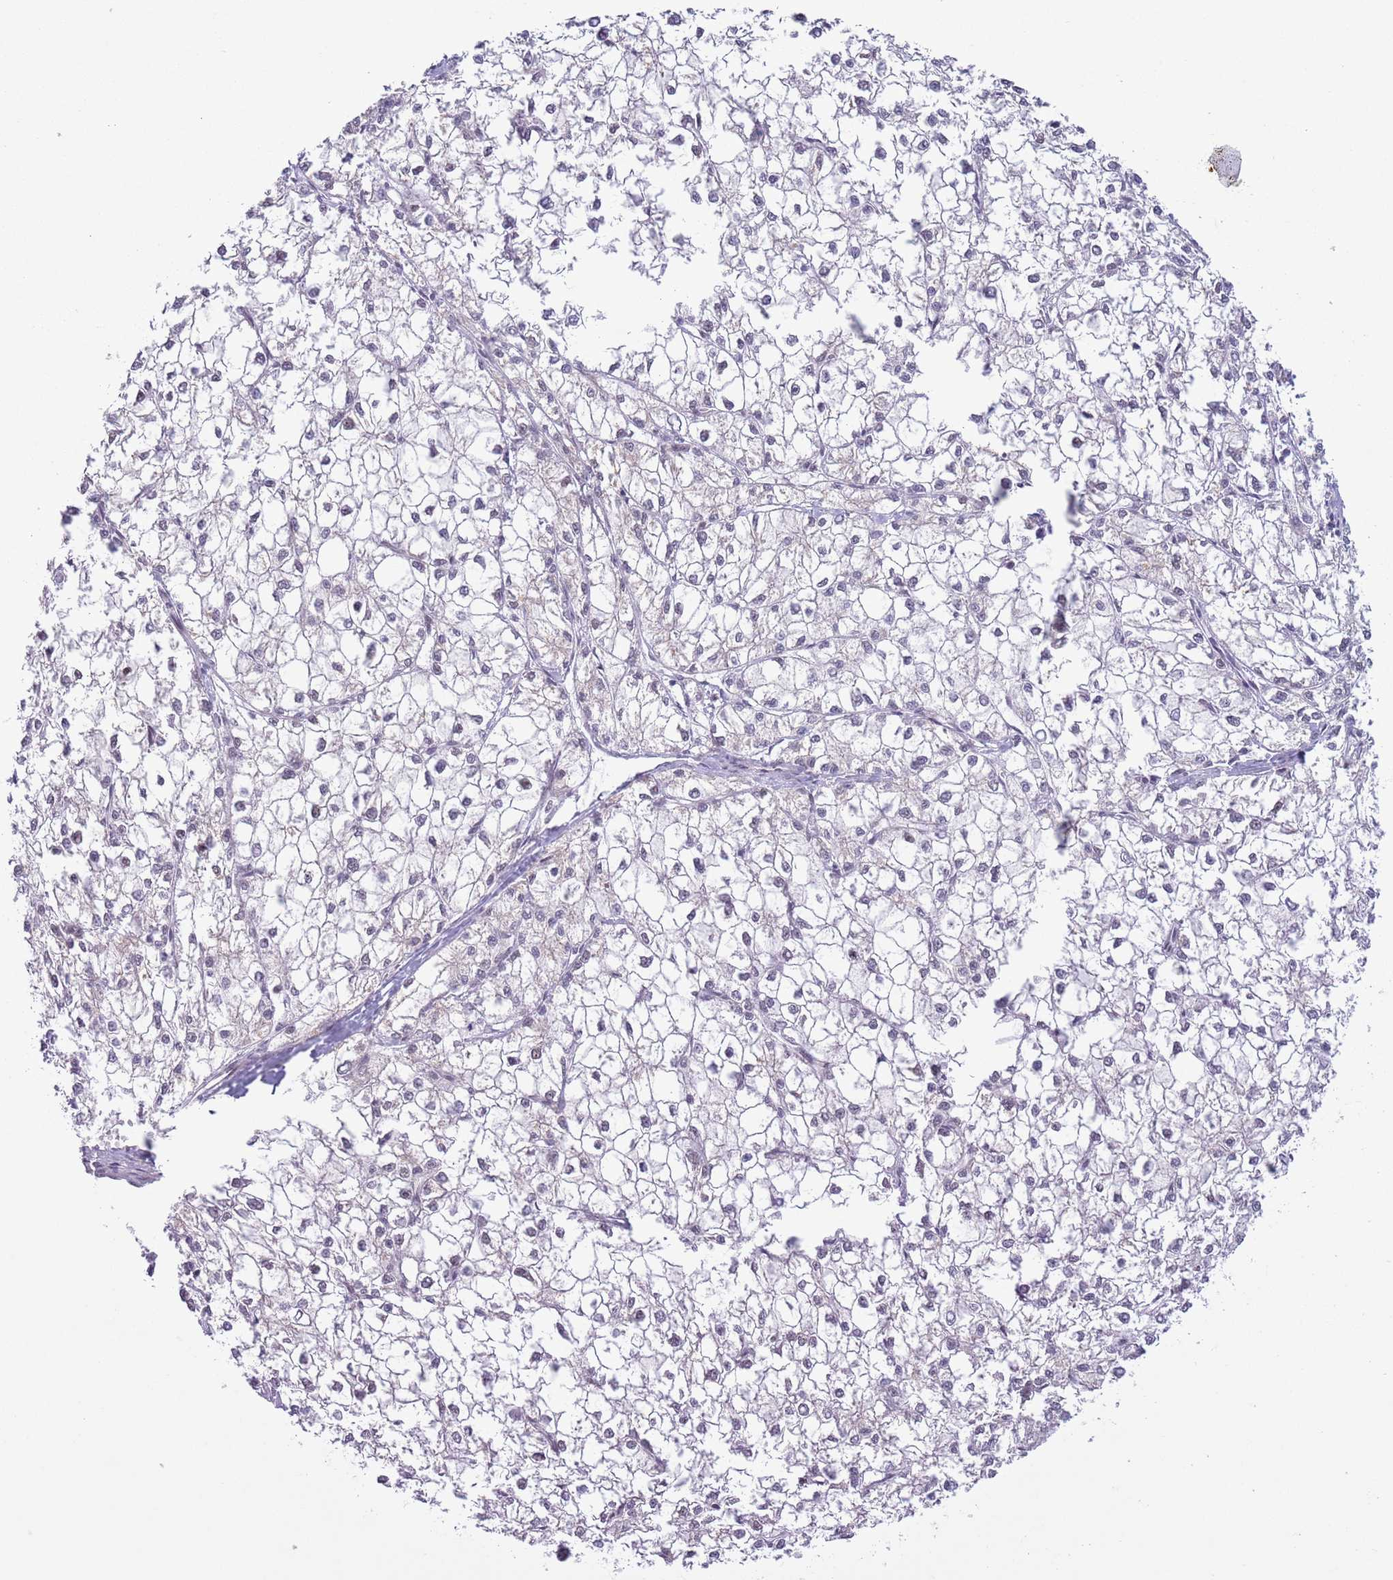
{"staining": {"intensity": "negative", "quantity": "none", "location": "none"}, "tissue": "liver cancer", "cell_type": "Tumor cells", "image_type": "cancer", "snomed": [{"axis": "morphology", "description": "Carcinoma, Hepatocellular, NOS"}, {"axis": "topography", "description": "Liver"}], "caption": "Tumor cells are negative for protein expression in human hepatocellular carcinoma (liver).", "gene": "ZNF576", "patient": {"sex": "female", "age": 43}}